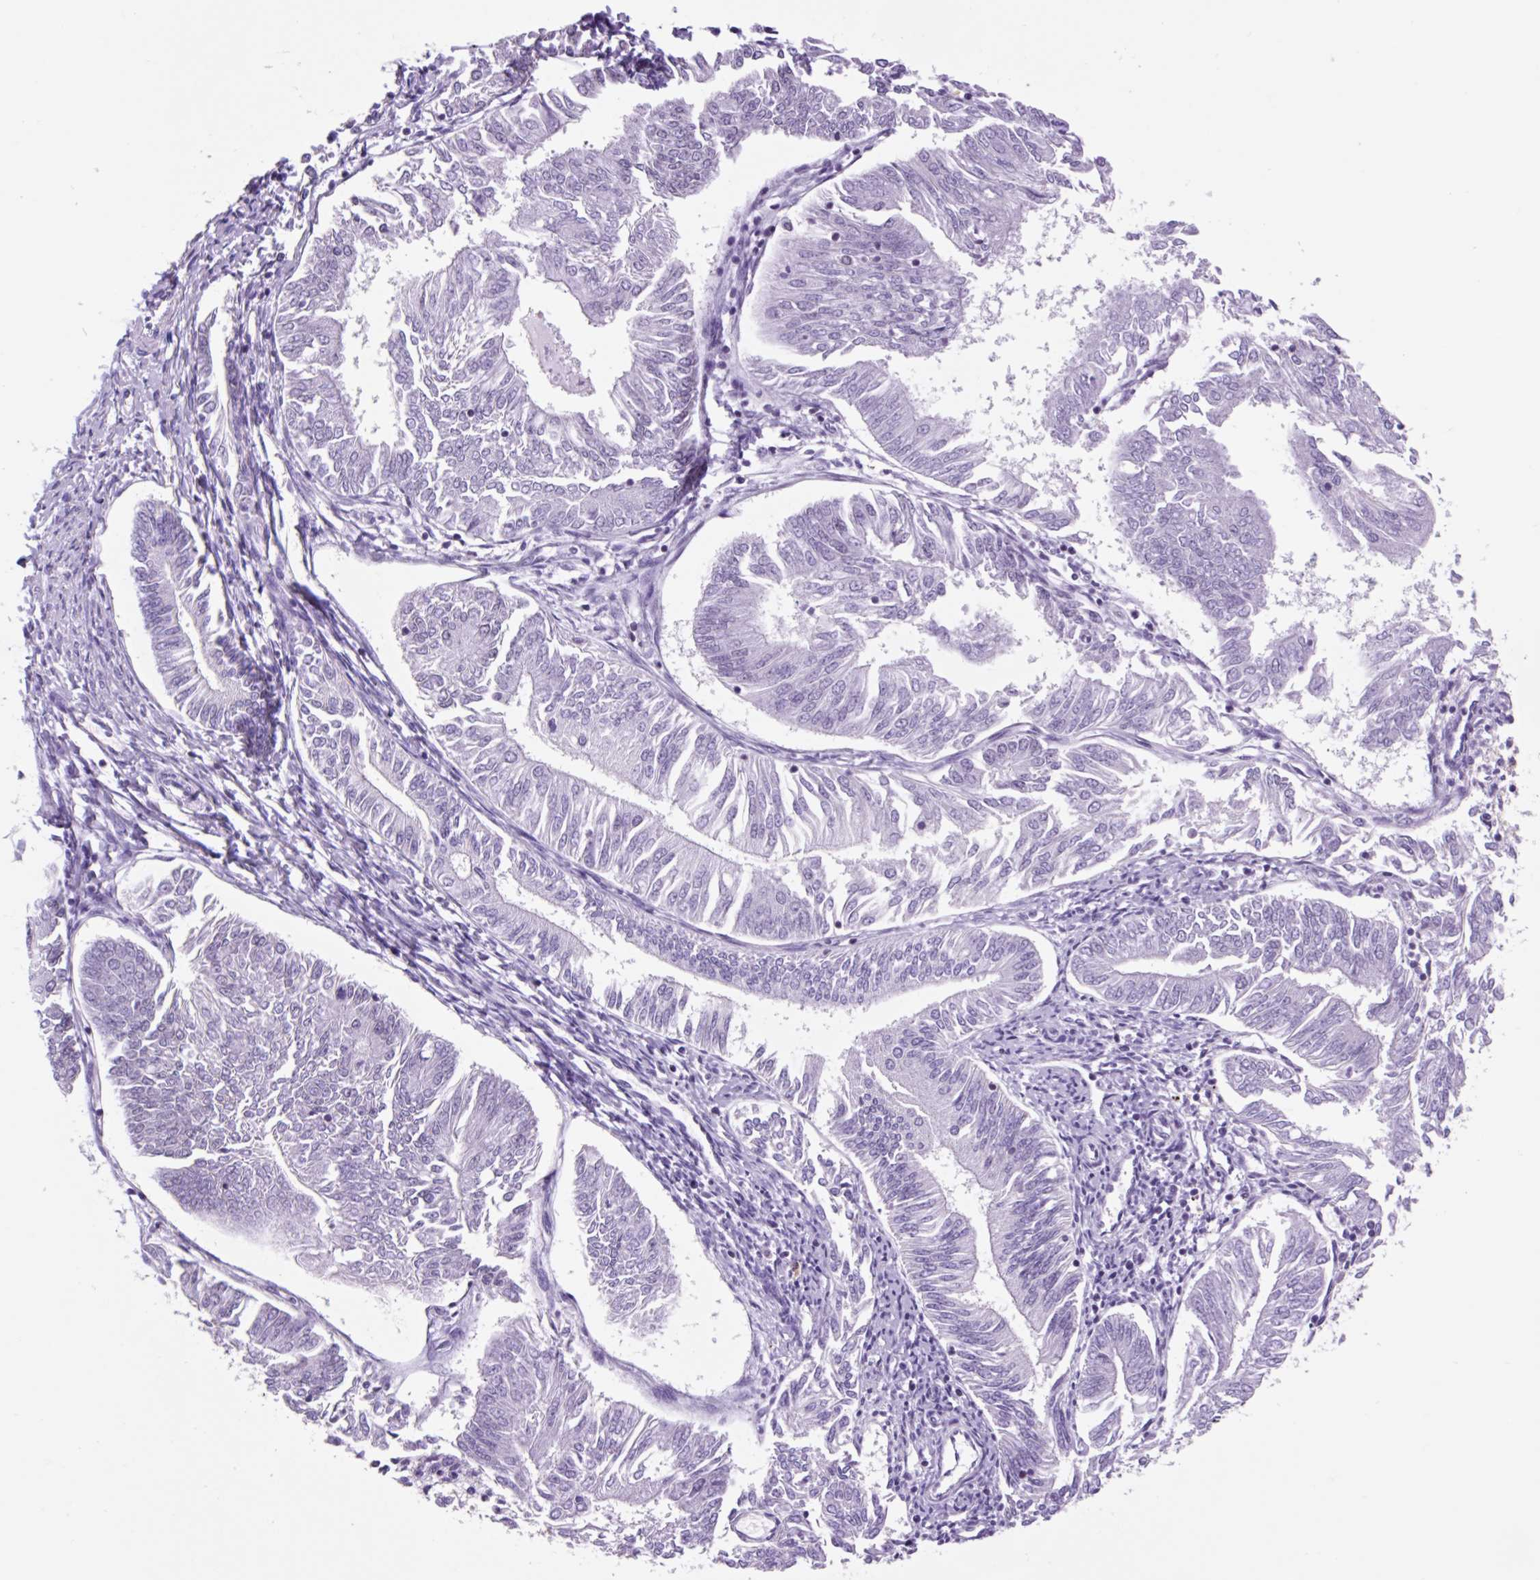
{"staining": {"intensity": "negative", "quantity": "none", "location": "none"}, "tissue": "endometrial cancer", "cell_type": "Tumor cells", "image_type": "cancer", "snomed": [{"axis": "morphology", "description": "Adenocarcinoma, NOS"}, {"axis": "topography", "description": "Endometrium"}], "caption": "Image shows no significant protein staining in tumor cells of endometrial cancer (adenocarcinoma).", "gene": "VPREB1", "patient": {"sex": "female", "age": 58}}